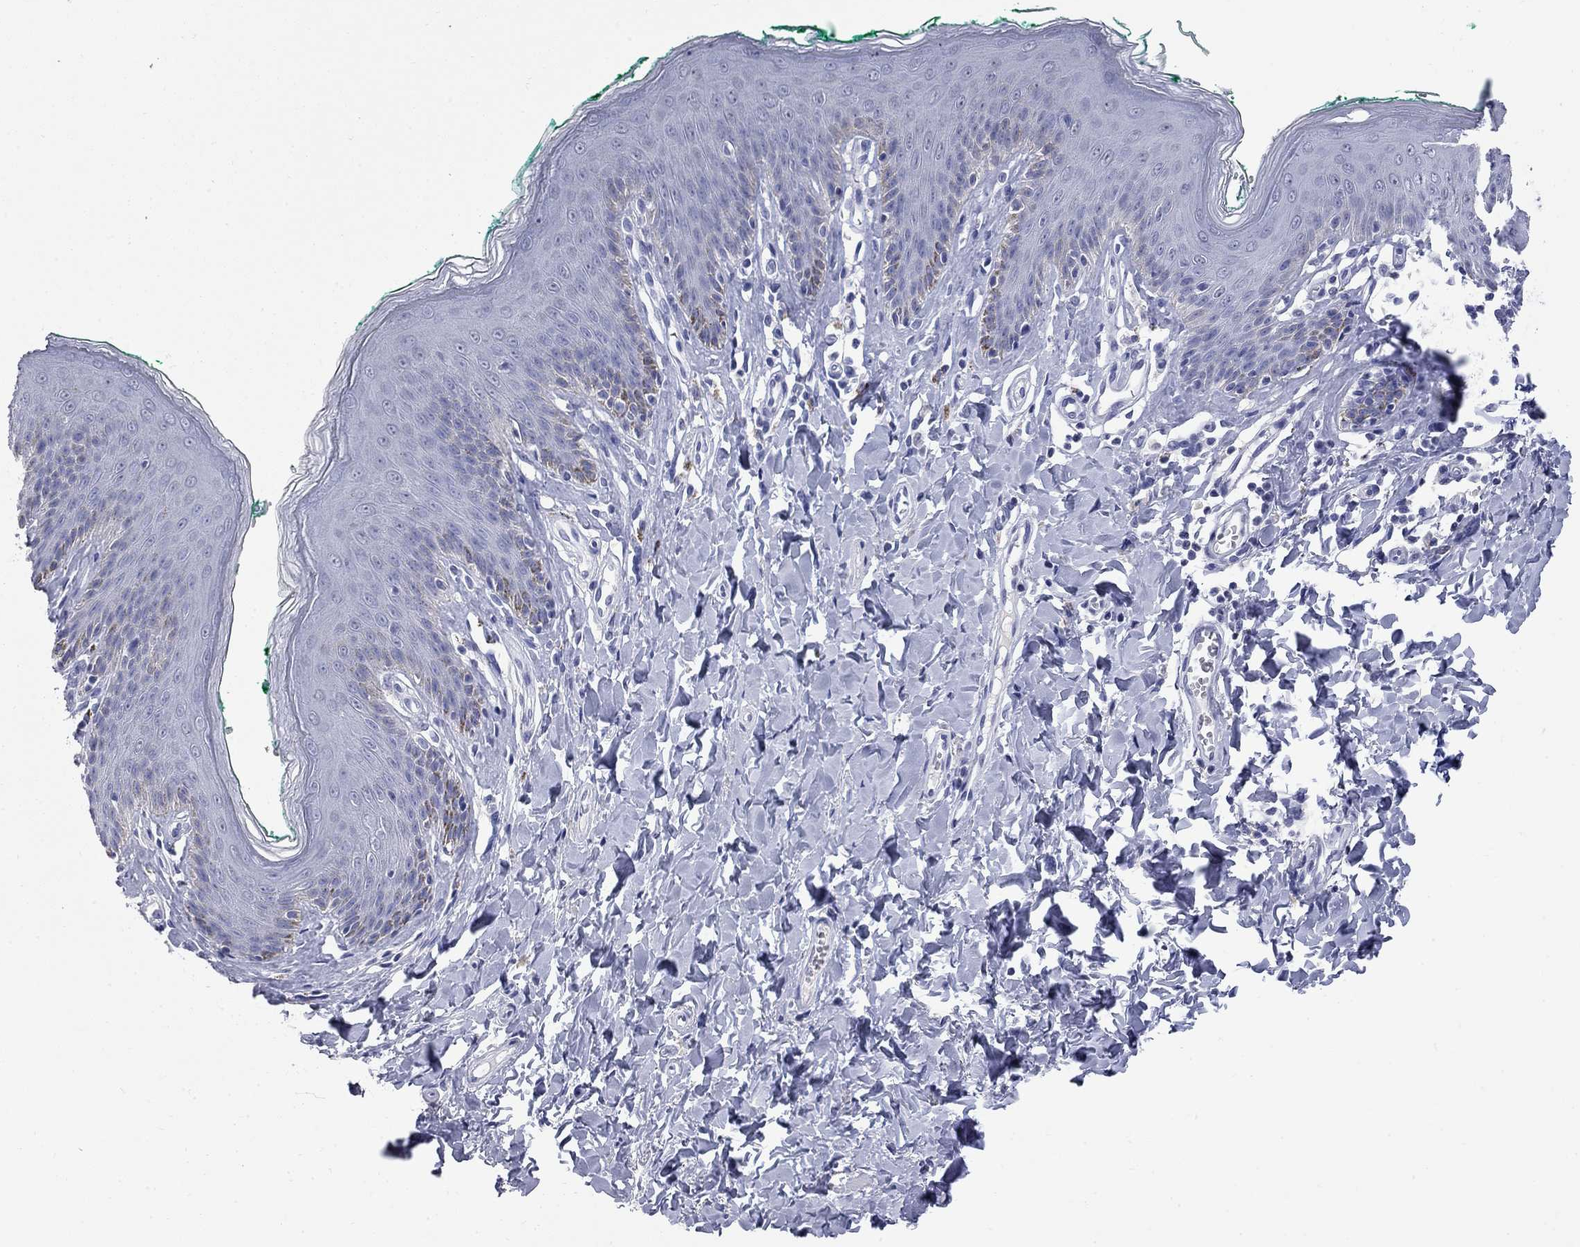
{"staining": {"intensity": "negative", "quantity": "none", "location": "none"}, "tissue": "skin", "cell_type": "Epidermal cells", "image_type": "normal", "snomed": [{"axis": "morphology", "description": "Normal tissue, NOS"}, {"axis": "topography", "description": "Vulva"}], "caption": "Immunohistochemistry (IHC) photomicrograph of benign skin: skin stained with DAB (3,3'-diaminobenzidine) shows no significant protein expression in epidermal cells. Nuclei are stained in blue.", "gene": "FAM221B", "patient": {"sex": "female", "age": 66}}